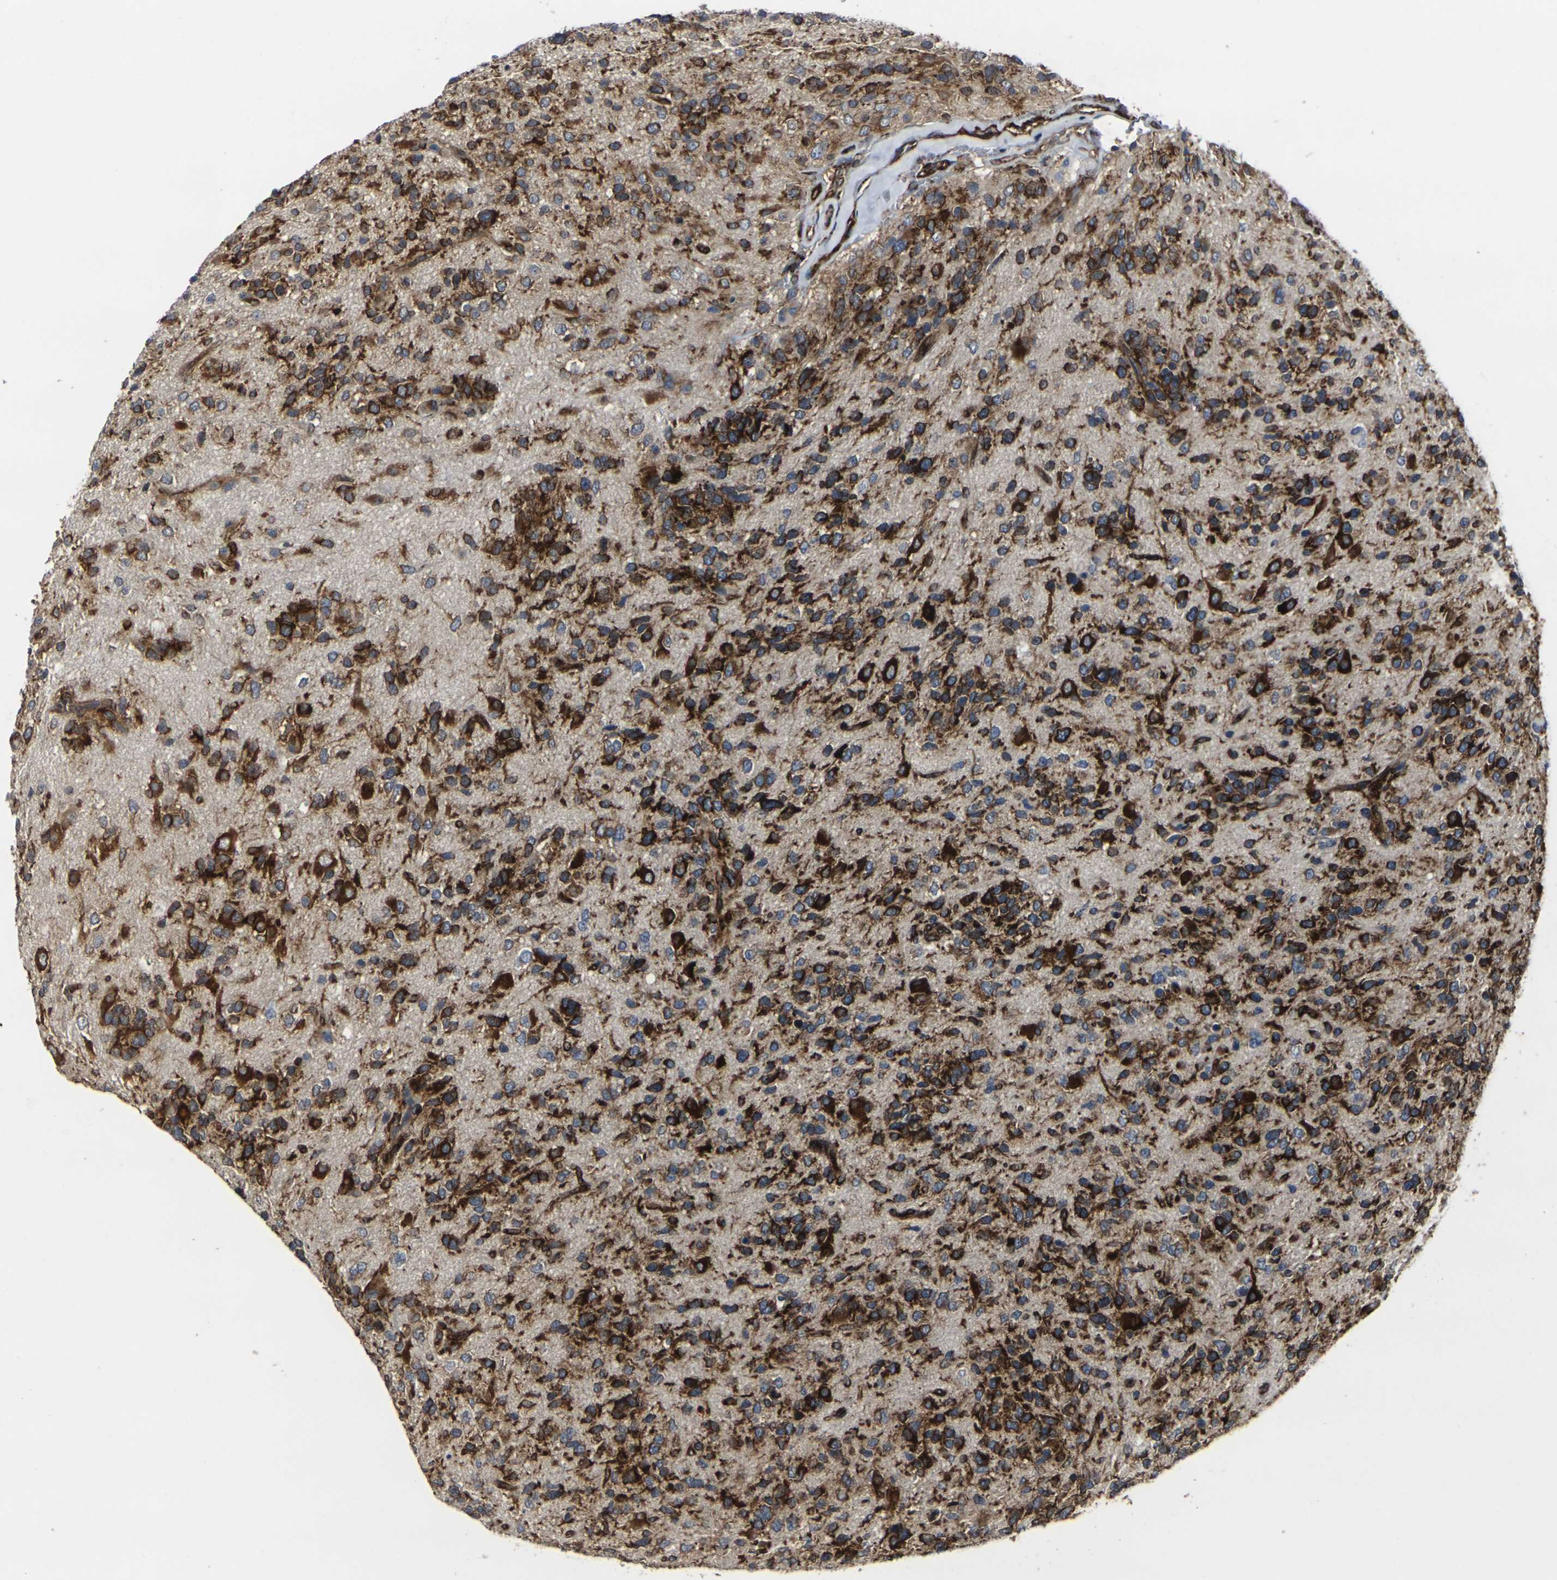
{"staining": {"intensity": "strong", "quantity": ">75%", "location": "cytoplasmic/membranous"}, "tissue": "glioma", "cell_type": "Tumor cells", "image_type": "cancer", "snomed": [{"axis": "morphology", "description": "Glioma, malignant, High grade"}, {"axis": "topography", "description": "Brain"}], "caption": "High-magnification brightfield microscopy of malignant high-grade glioma stained with DAB (3,3'-diaminobenzidine) (brown) and counterstained with hematoxylin (blue). tumor cells exhibit strong cytoplasmic/membranous positivity is identified in about>75% of cells.", "gene": "MARCHF2", "patient": {"sex": "female", "age": 58}}